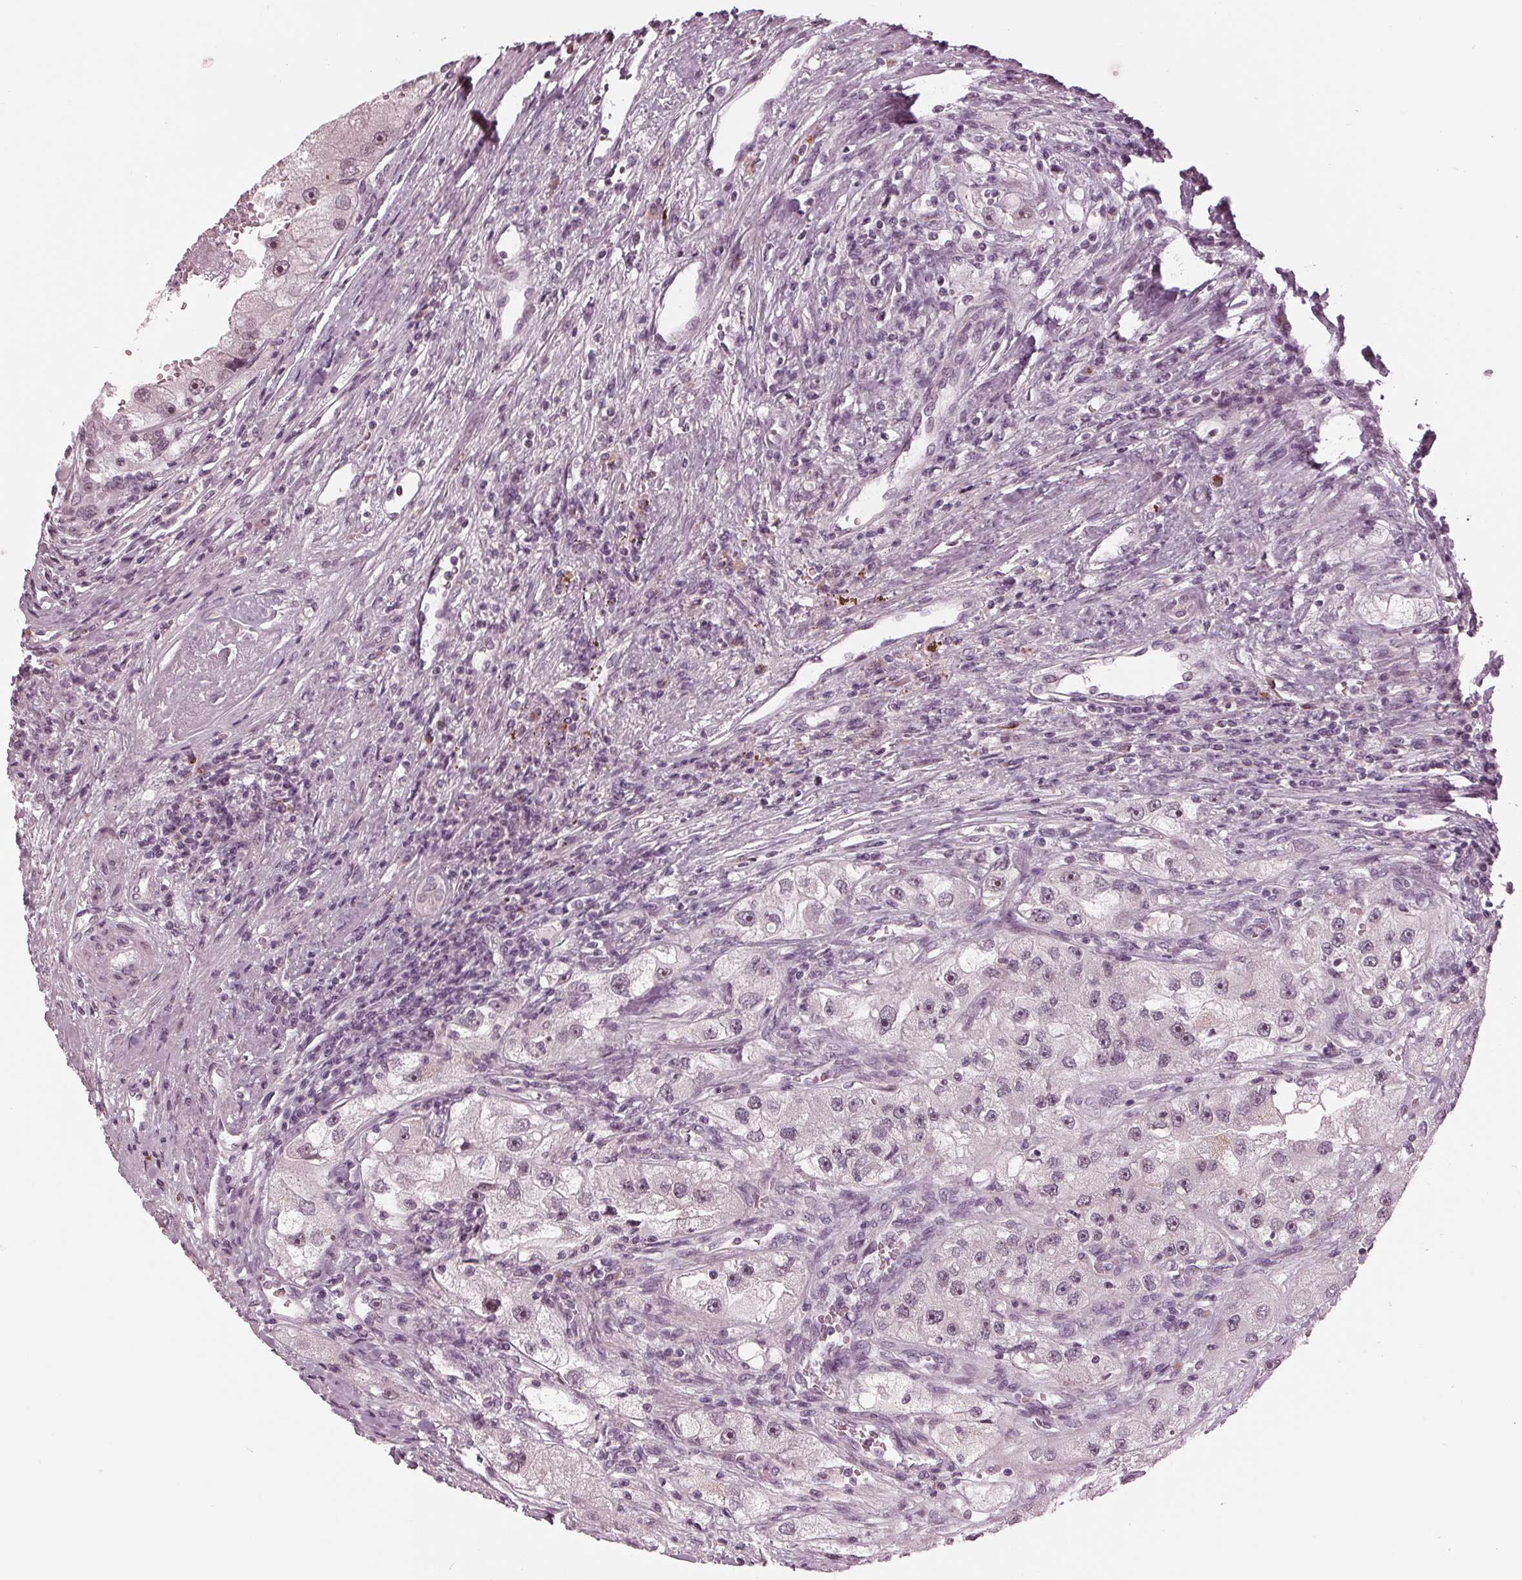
{"staining": {"intensity": "moderate", "quantity": "25%-75%", "location": "nuclear"}, "tissue": "renal cancer", "cell_type": "Tumor cells", "image_type": "cancer", "snomed": [{"axis": "morphology", "description": "Adenocarcinoma, NOS"}, {"axis": "topography", "description": "Kidney"}], "caption": "Immunohistochemistry (IHC) of renal cancer exhibits medium levels of moderate nuclear expression in about 25%-75% of tumor cells. (IHC, brightfield microscopy, high magnification).", "gene": "SLX4", "patient": {"sex": "male", "age": 63}}